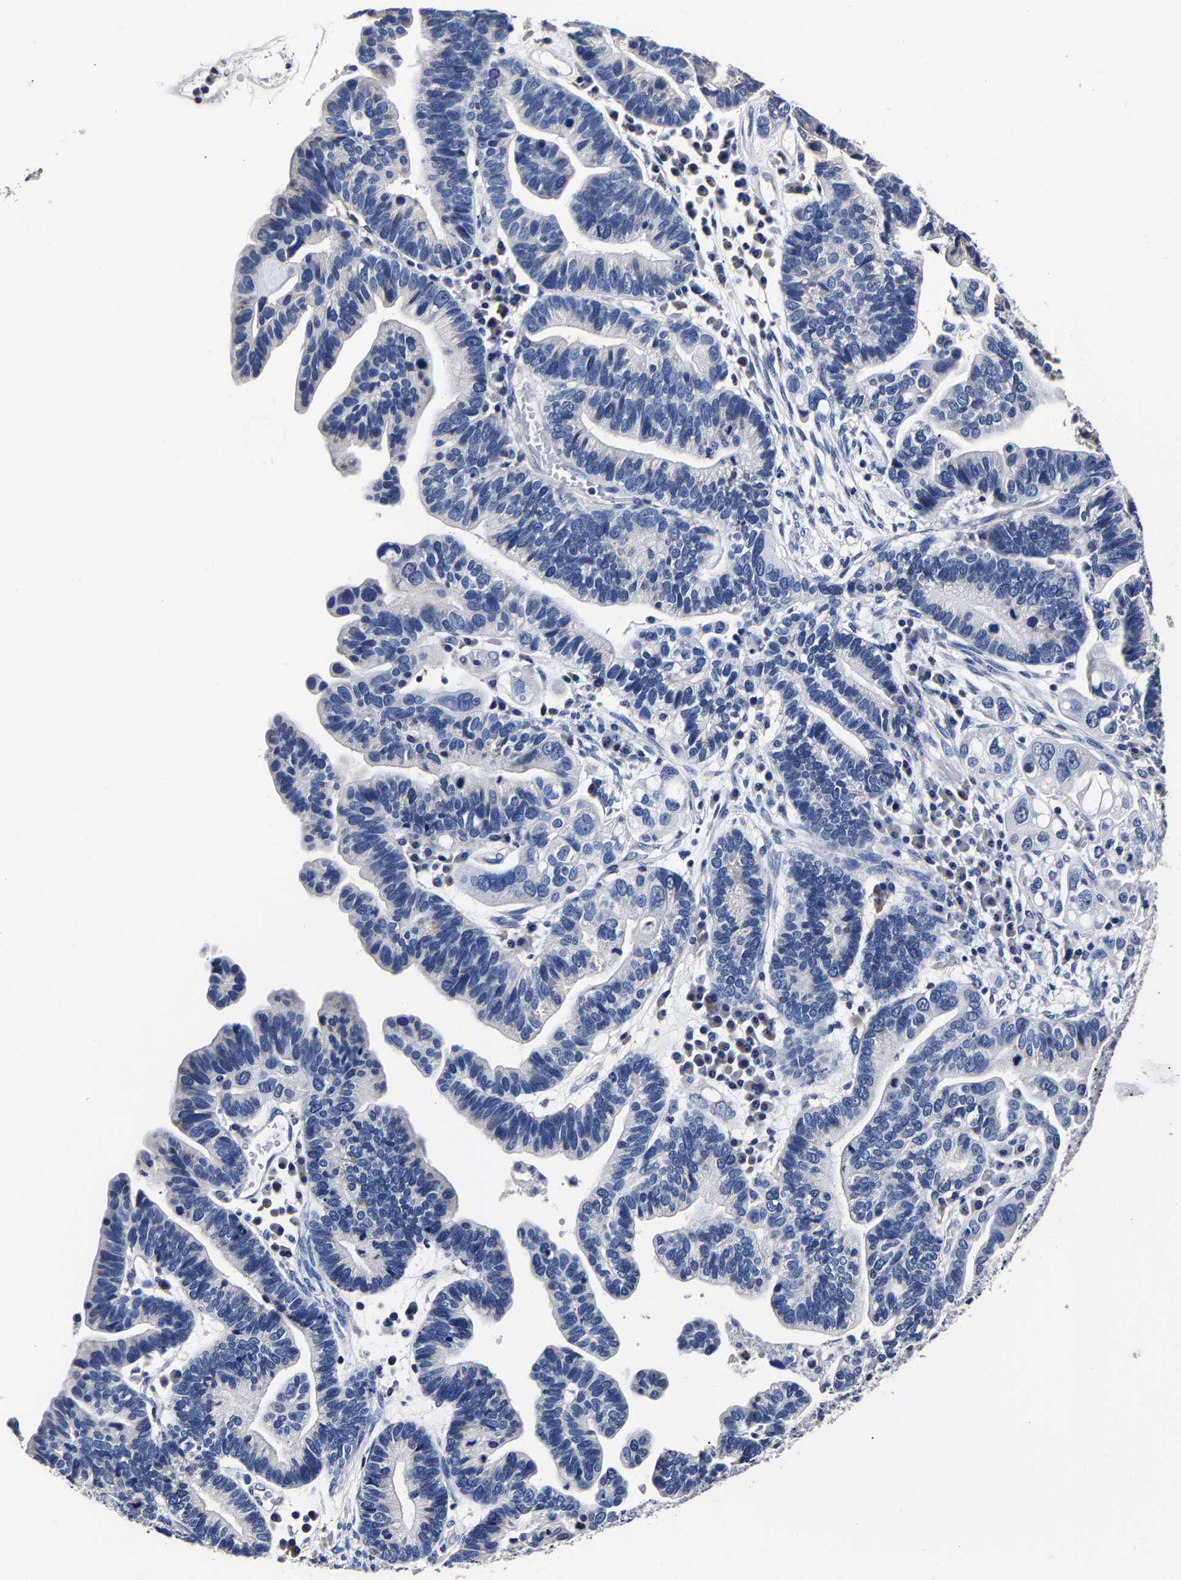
{"staining": {"intensity": "negative", "quantity": "none", "location": "none"}, "tissue": "ovarian cancer", "cell_type": "Tumor cells", "image_type": "cancer", "snomed": [{"axis": "morphology", "description": "Cystadenocarcinoma, serous, NOS"}, {"axis": "topography", "description": "Ovary"}], "caption": "Tumor cells show no significant expression in ovarian cancer (serous cystadenocarcinoma).", "gene": "AKAP4", "patient": {"sex": "female", "age": 56}}